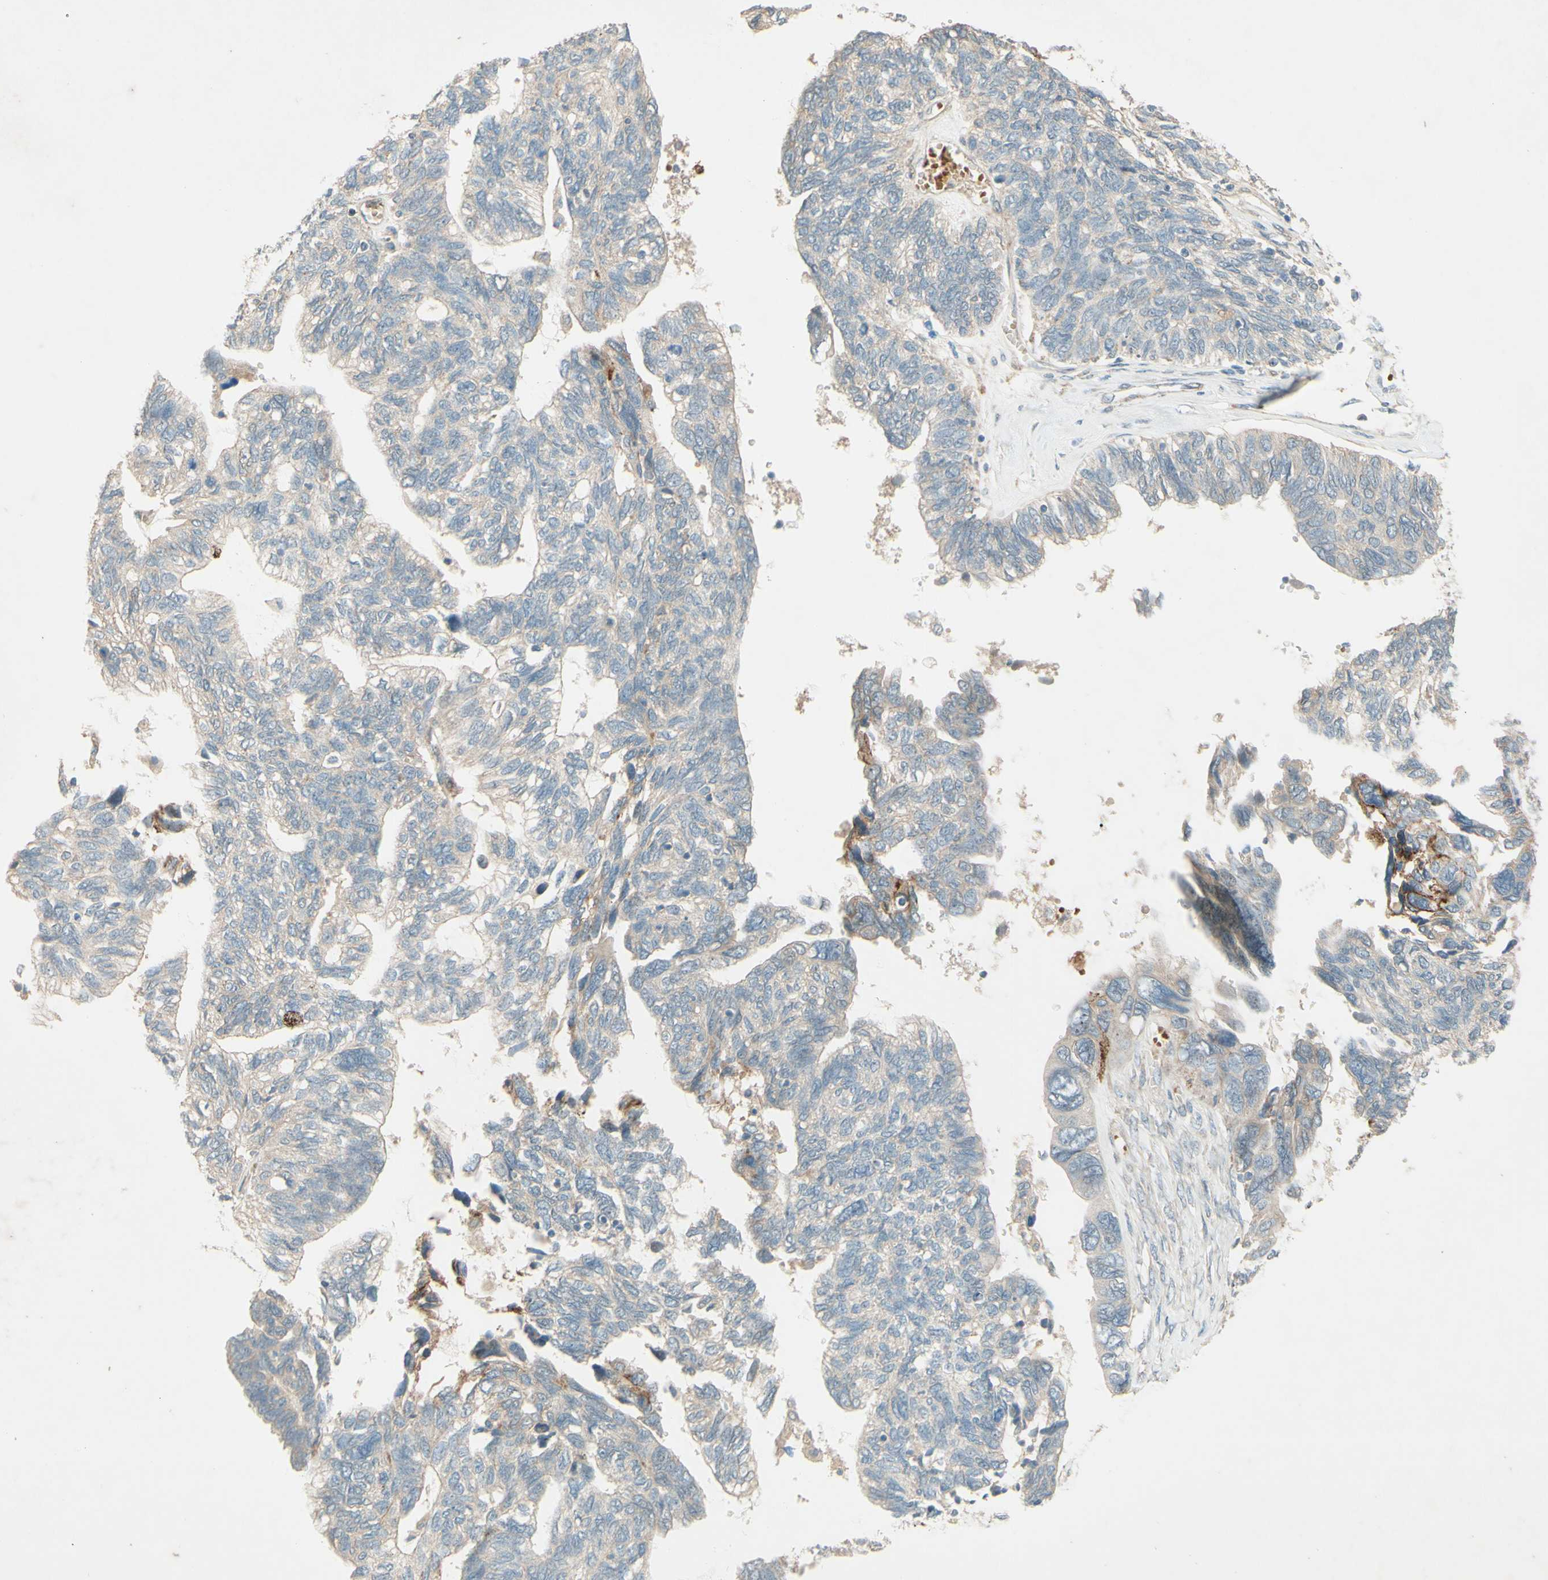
{"staining": {"intensity": "negative", "quantity": "none", "location": "none"}, "tissue": "ovarian cancer", "cell_type": "Tumor cells", "image_type": "cancer", "snomed": [{"axis": "morphology", "description": "Cystadenocarcinoma, serous, NOS"}, {"axis": "topography", "description": "Ovary"}], "caption": "The IHC histopathology image has no significant expression in tumor cells of ovarian cancer tissue.", "gene": "ADAM17", "patient": {"sex": "female", "age": 79}}